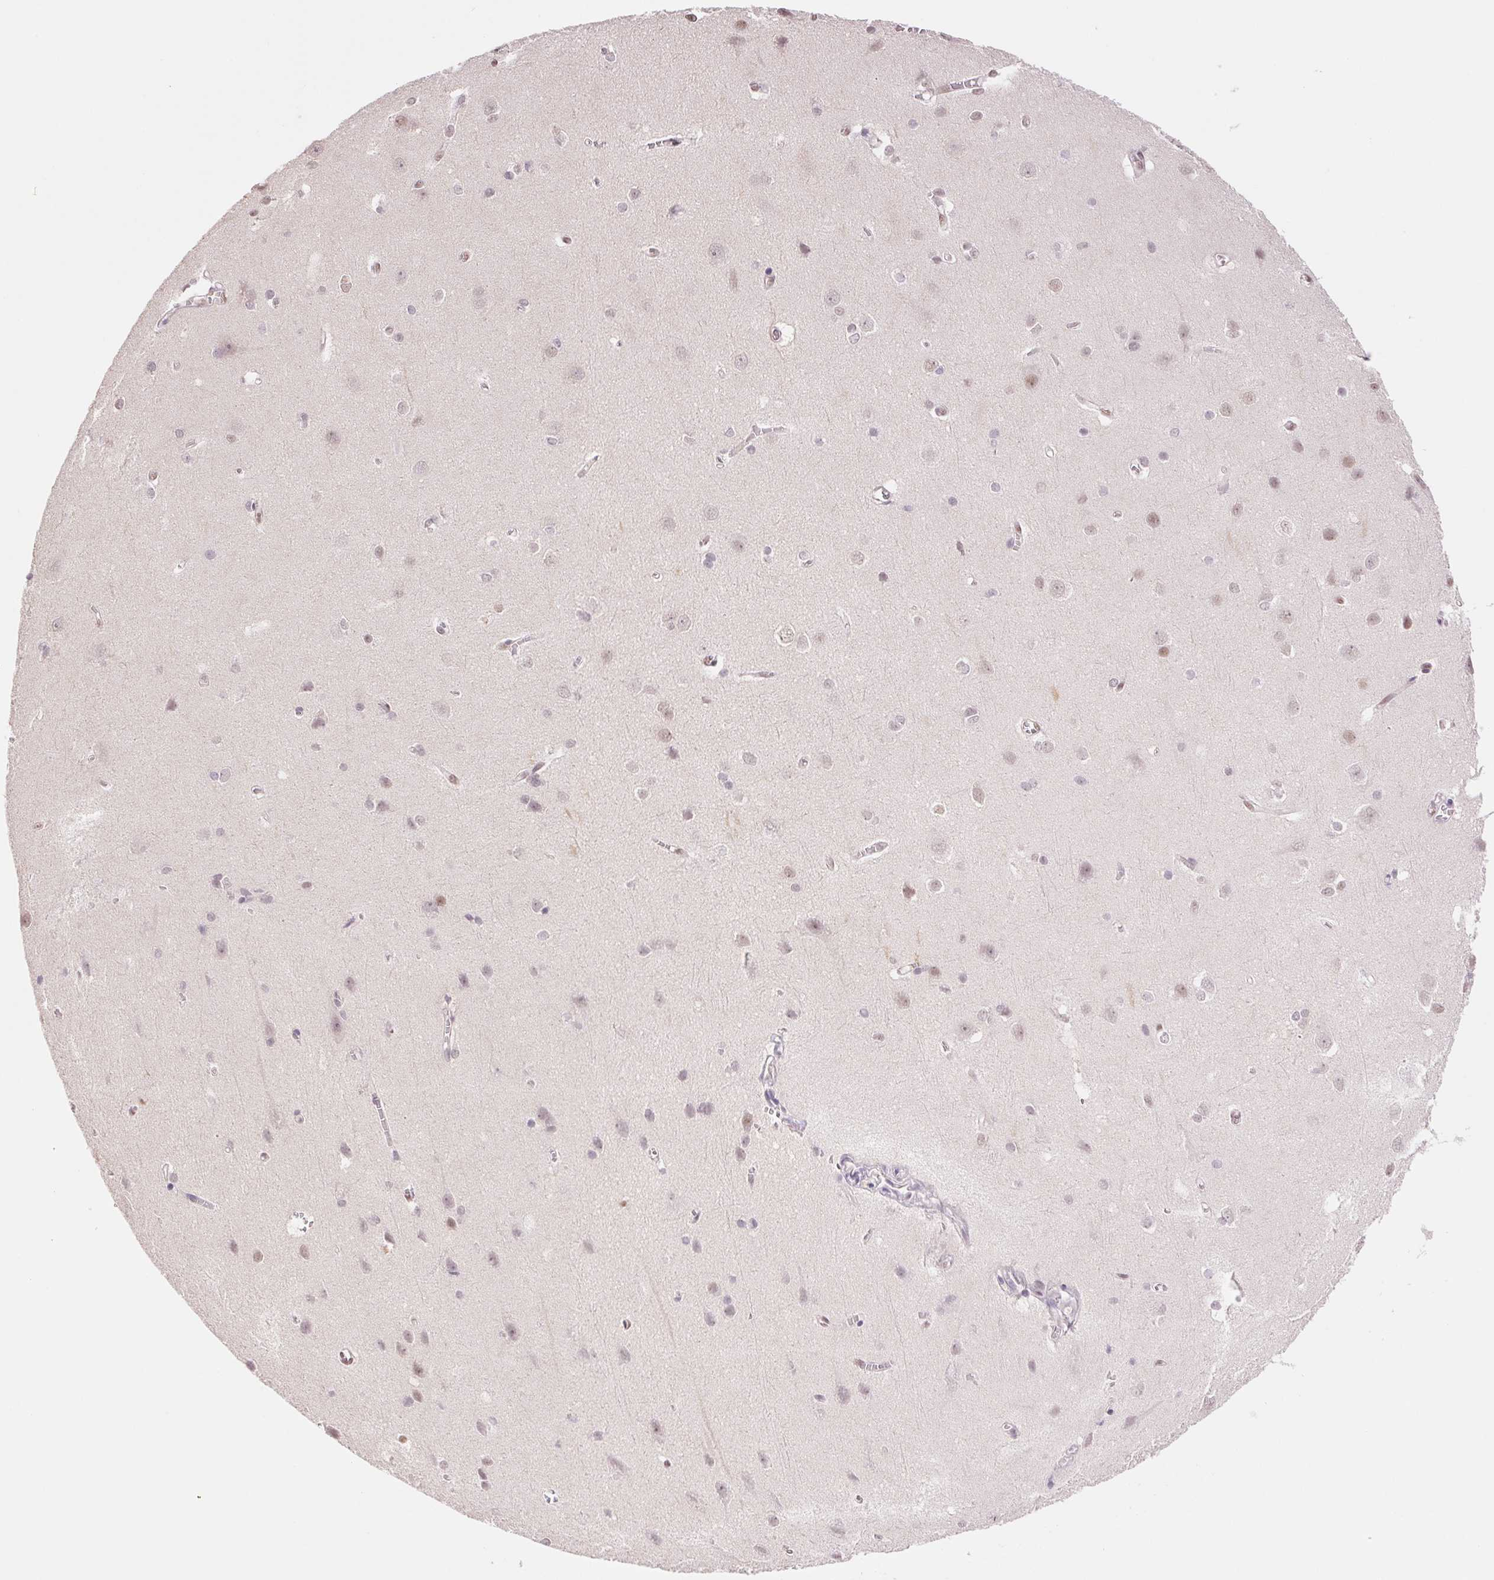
{"staining": {"intensity": "weak", "quantity": "25%-75%", "location": "nuclear"}, "tissue": "cerebral cortex", "cell_type": "Endothelial cells", "image_type": "normal", "snomed": [{"axis": "morphology", "description": "Normal tissue, NOS"}, {"axis": "topography", "description": "Cerebral cortex"}], "caption": "Weak nuclear staining is identified in approximately 25%-75% of endothelial cells in normal cerebral cortex.", "gene": "RPRD1B", "patient": {"sex": "male", "age": 37}}